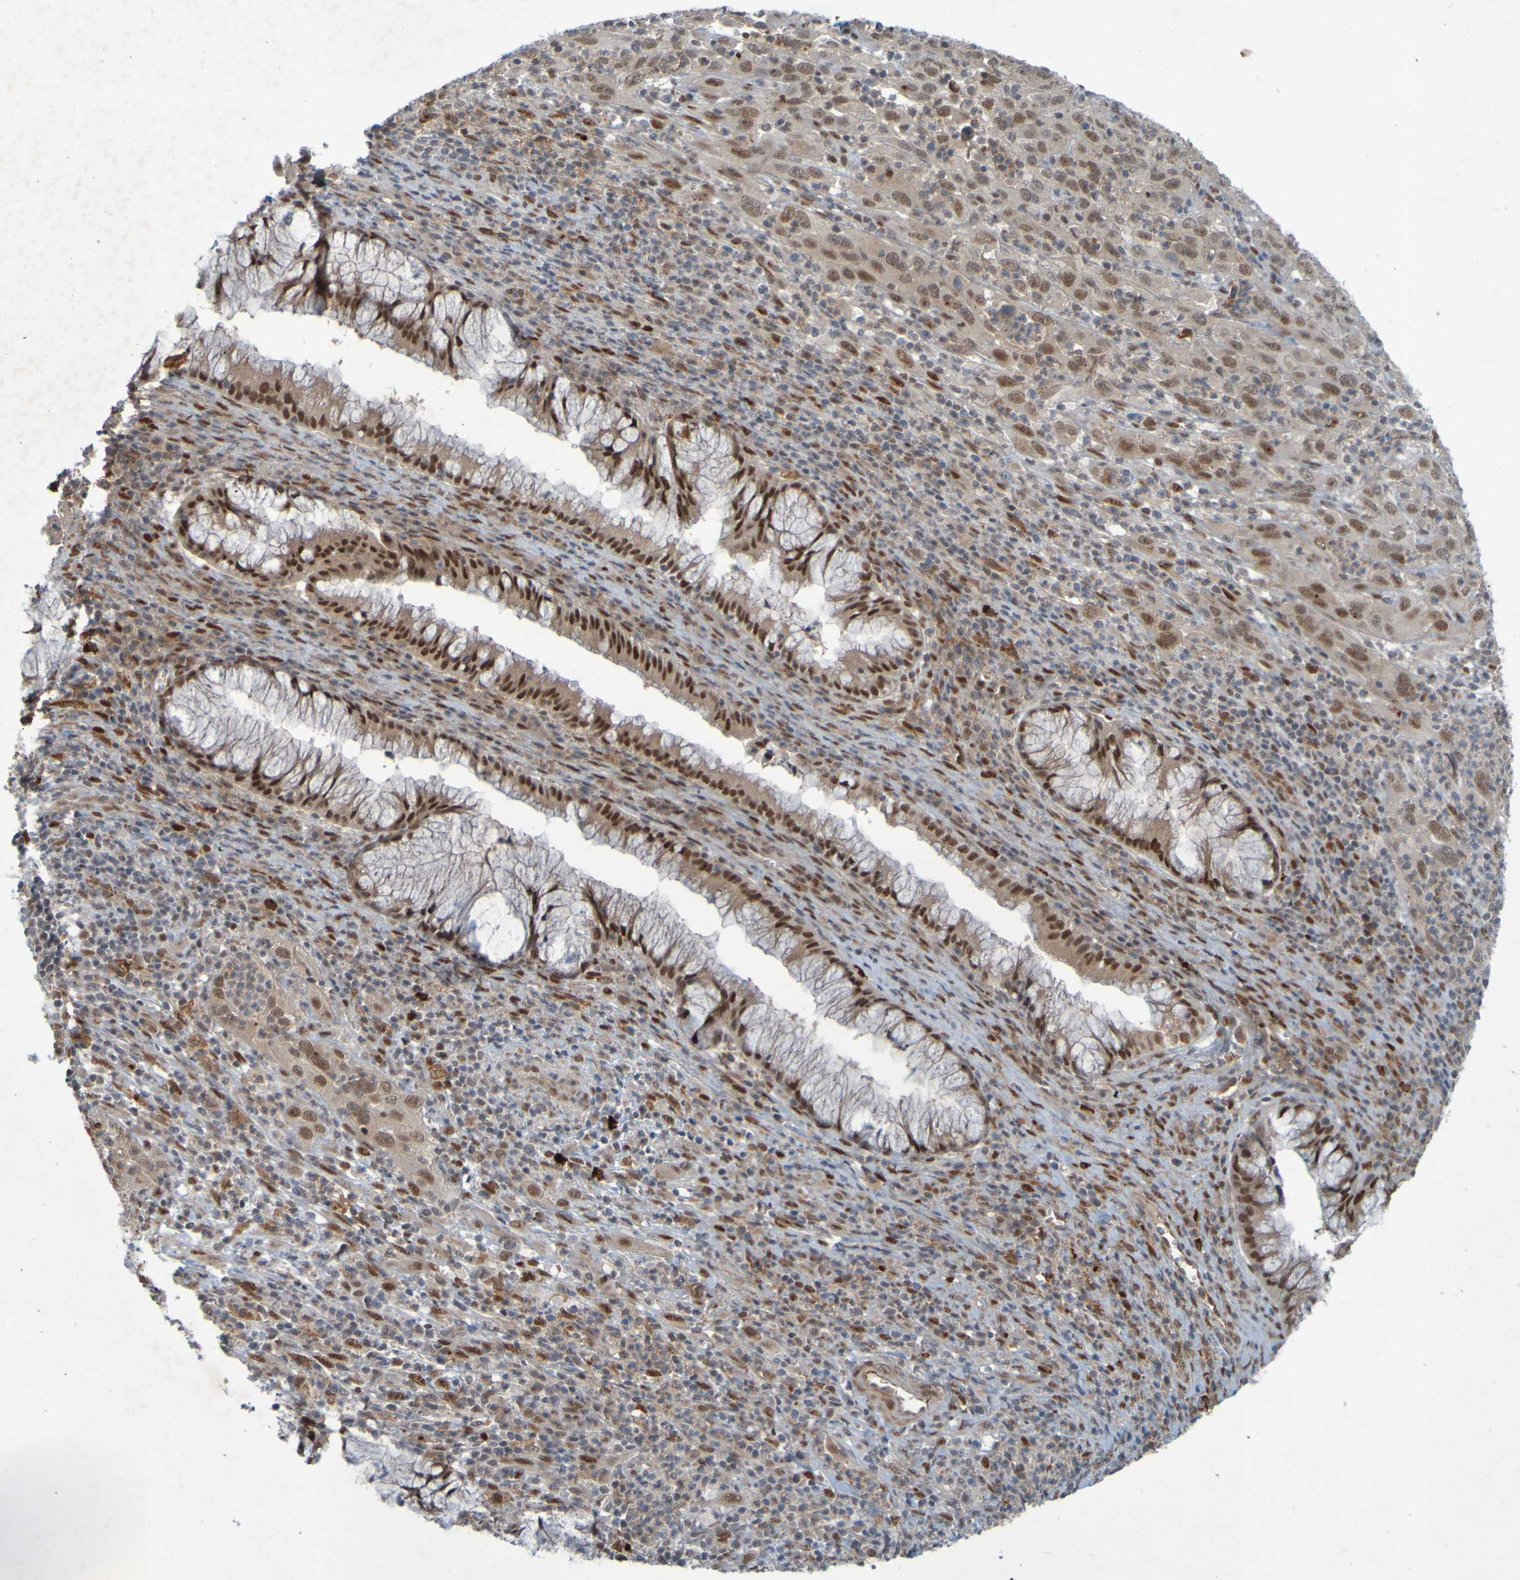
{"staining": {"intensity": "moderate", "quantity": ">75%", "location": "cytoplasmic/membranous,nuclear"}, "tissue": "cervical cancer", "cell_type": "Tumor cells", "image_type": "cancer", "snomed": [{"axis": "morphology", "description": "Squamous cell carcinoma, NOS"}, {"axis": "topography", "description": "Cervix"}], "caption": "Protein staining reveals moderate cytoplasmic/membranous and nuclear staining in approximately >75% of tumor cells in cervical squamous cell carcinoma.", "gene": "MCPH1", "patient": {"sex": "female", "age": 32}}